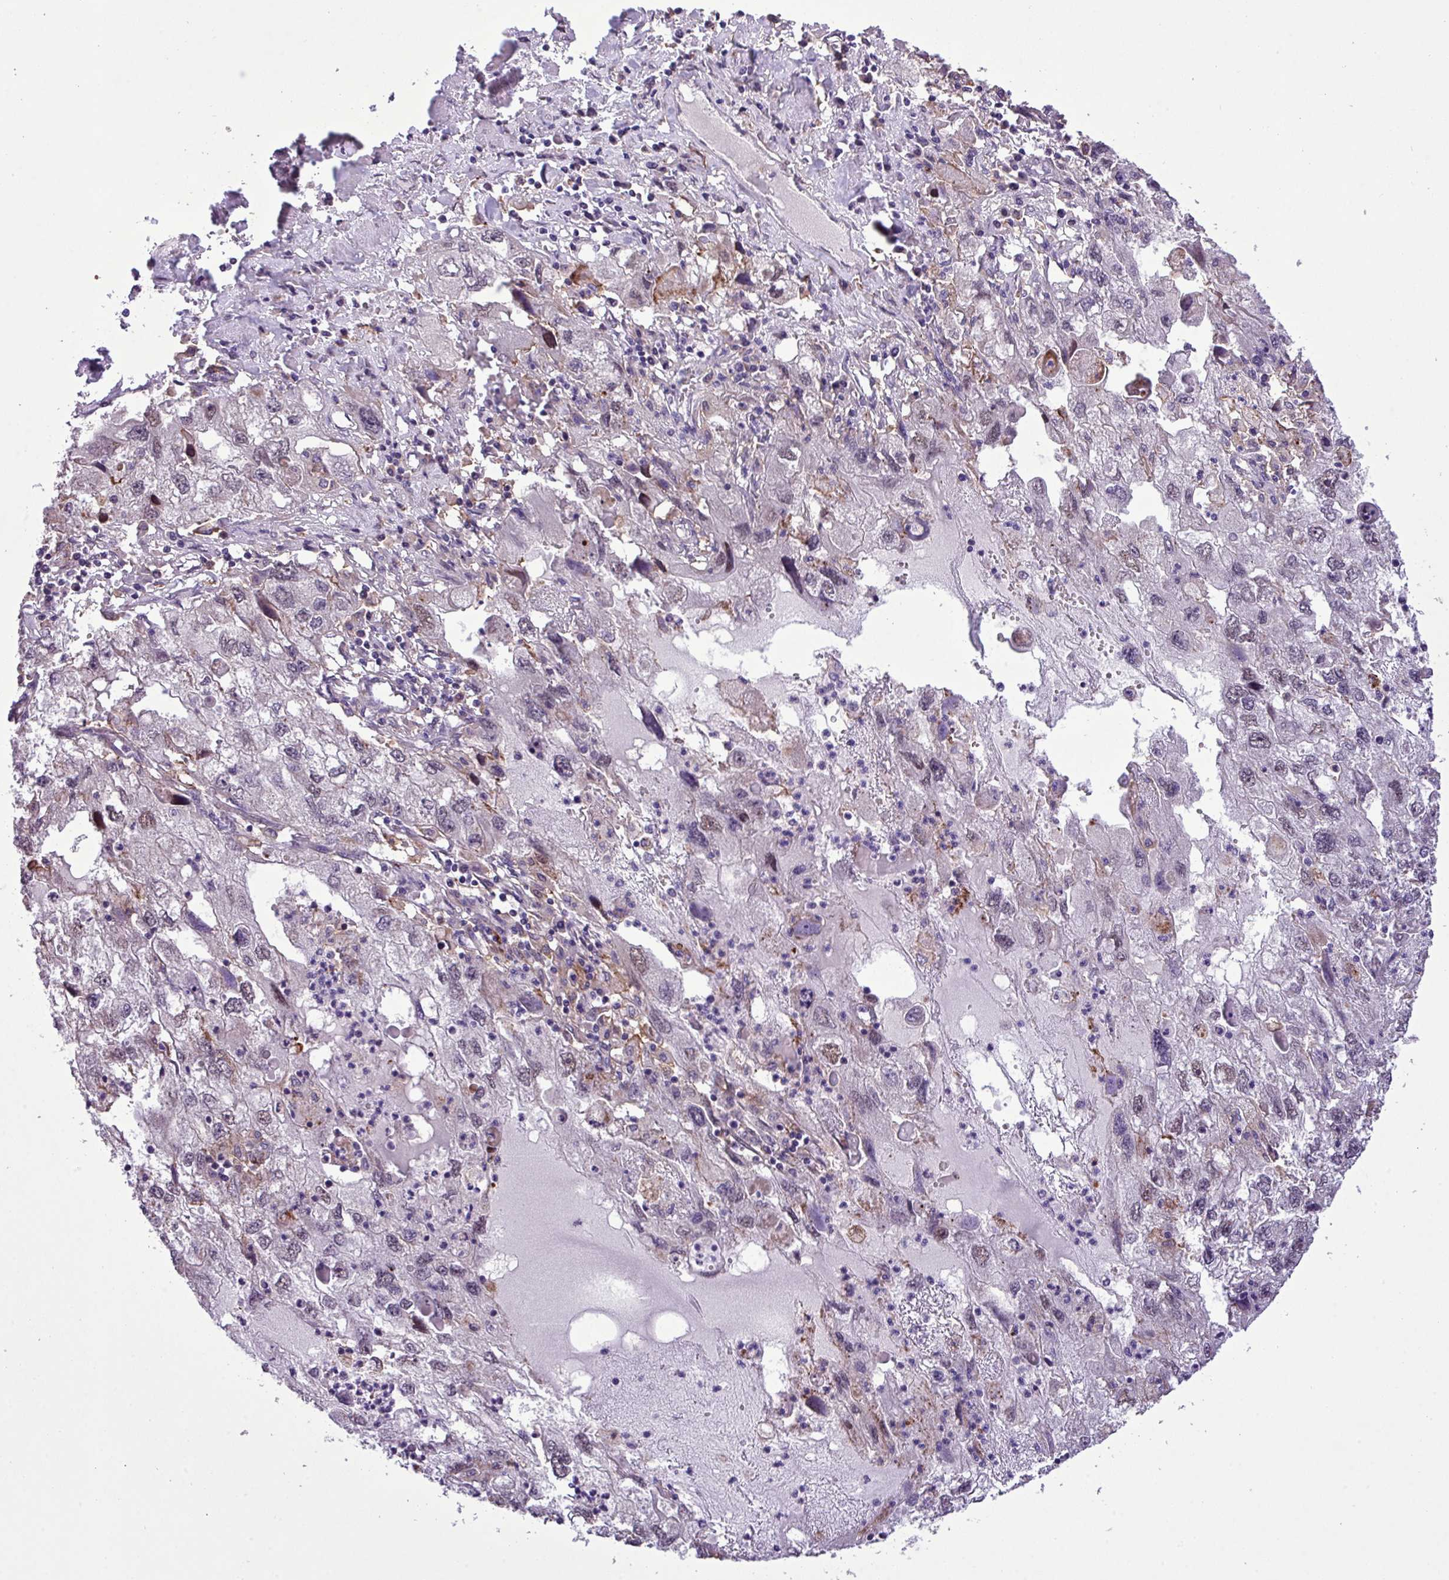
{"staining": {"intensity": "weak", "quantity": "<25%", "location": "cytoplasmic/membranous"}, "tissue": "endometrial cancer", "cell_type": "Tumor cells", "image_type": "cancer", "snomed": [{"axis": "morphology", "description": "Adenocarcinoma, NOS"}, {"axis": "topography", "description": "Endometrium"}], "caption": "Endometrial cancer was stained to show a protein in brown. There is no significant positivity in tumor cells.", "gene": "RPP25L", "patient": {"sex": "female", "age": 49}}